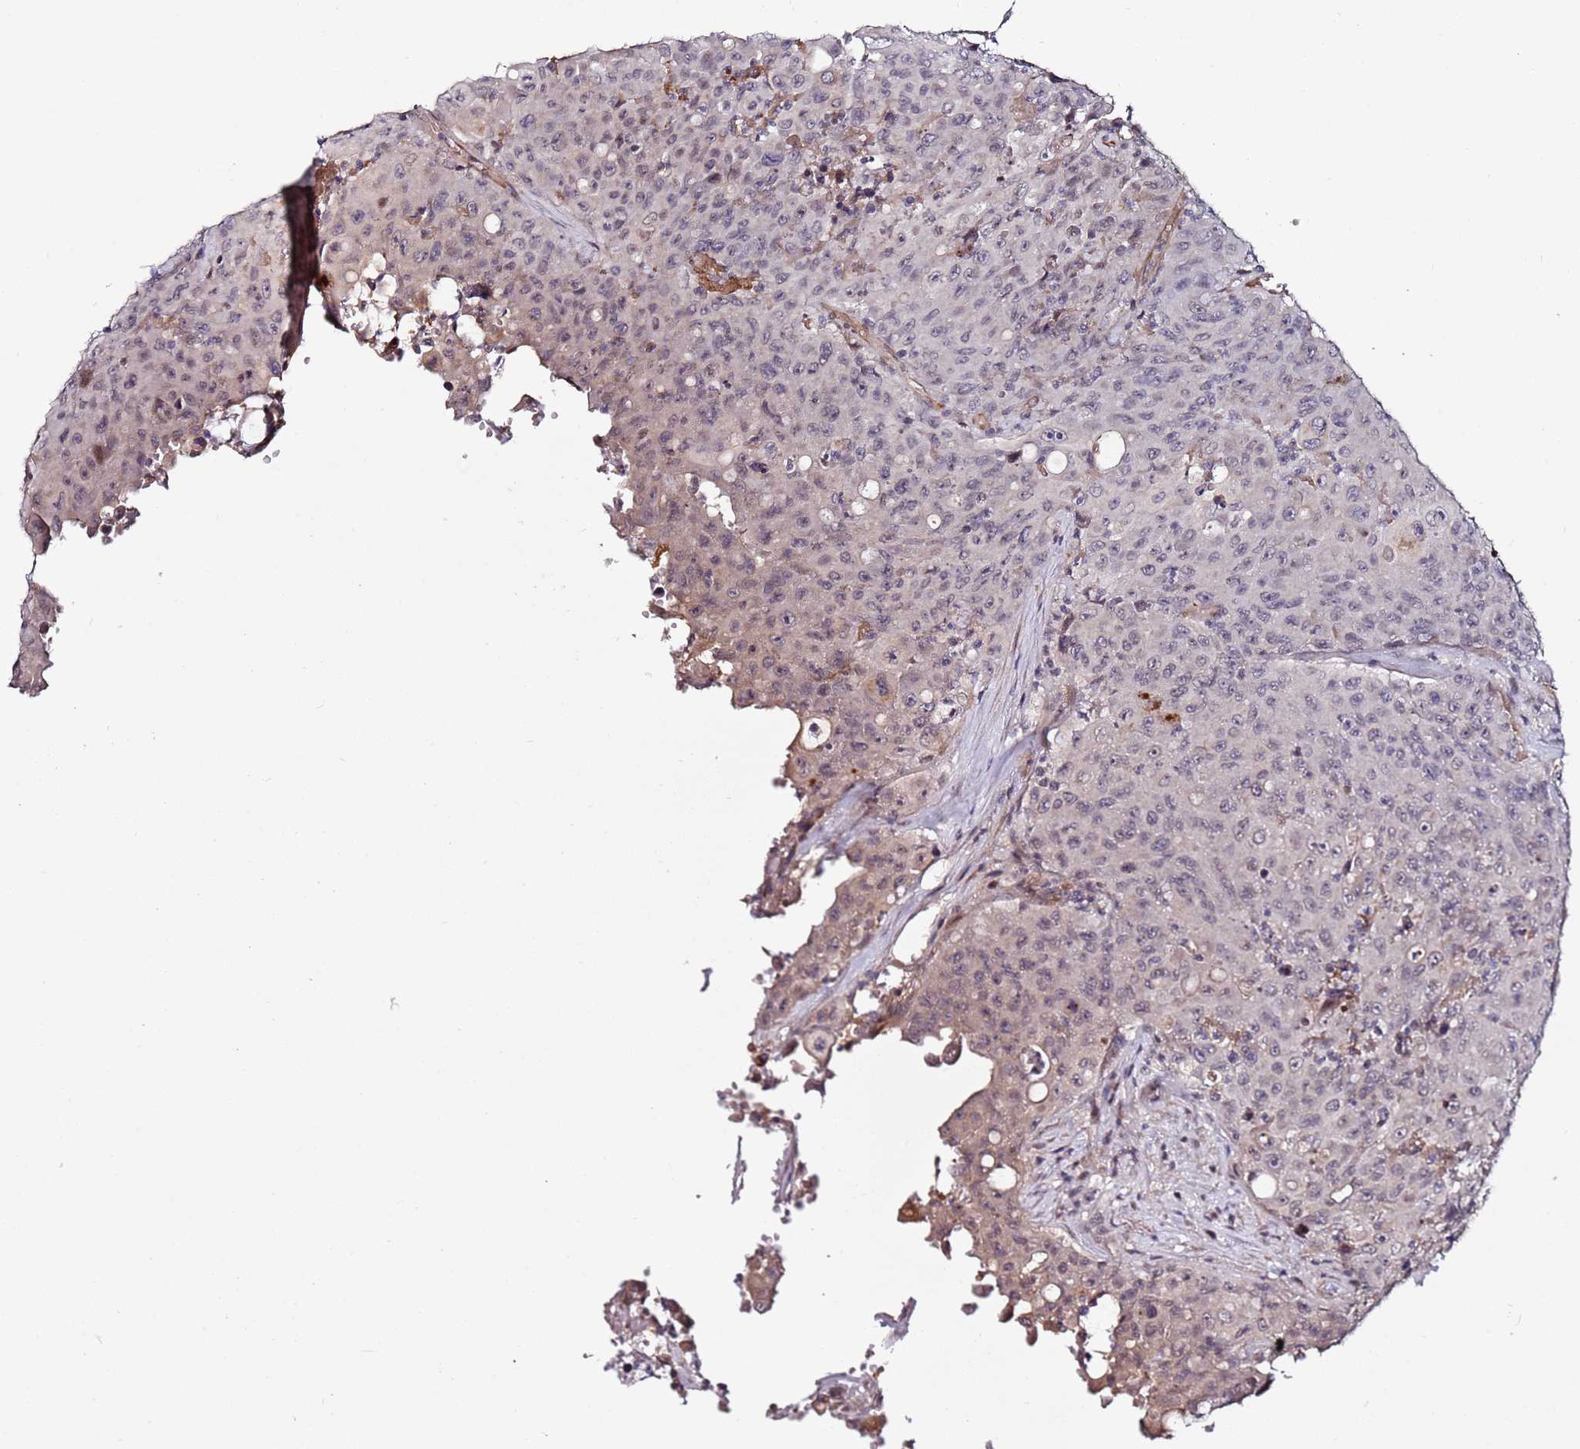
{"staining": {"intensity": "strong", "quantity": "<25%", "location": "cytoplasmic/membranous"}, "tissue": "colorectal cancer", "cell_type": "Tumor cells", "image_type": "cancer", "snomed": [{"axis": "morphology", "description": "Adenocarcinoma, NOS"}, {"axis": "topography", "description": "Colon"}], "caption": "Colorectal adenocarcinoma was stained to show a protein in brown. There is medium levels of strong cytoplasmic/membranous staining in approximately <25% of tumor cells.", "gene": "DUSP28", "patient": {"sex": "male", "age": 51}}